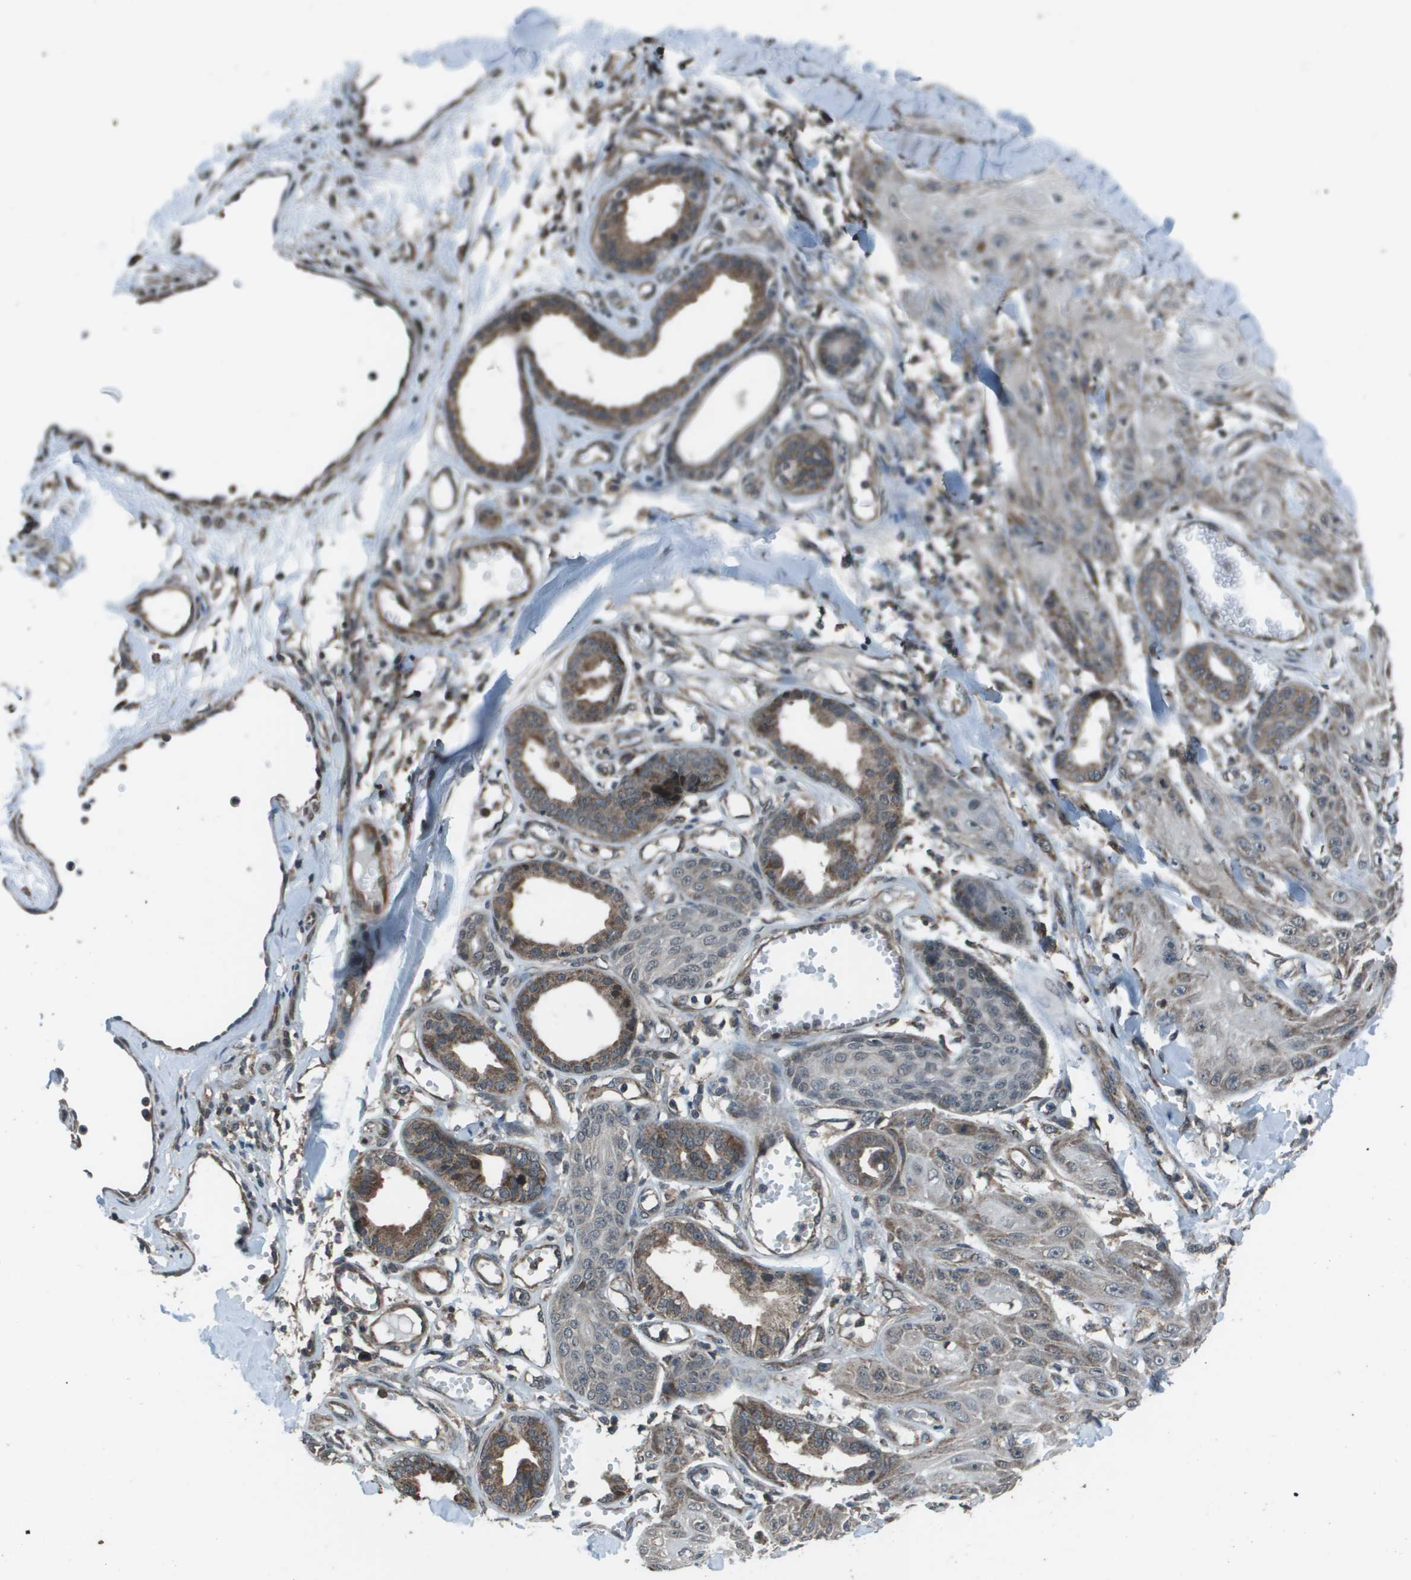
{"staining": {"intensity": "moderate", "quantity": "<25%", "location": "cytoplasmic/membranous"}, "tissue": "skin cancer", "cell_type": "Tumor cells", "image_type": "cancer", "snomed": [{"axis": "morphology", "description": "Squamous cell carcinoma, NOS"}, {"axis": "topography", "description": "Skin"}], "caption": "IHC of human skin squamous cell carcinoma demonstrates low levels of moderate cytoplasmic/membranous positivity in about <25% of tumor cells.", "gene": "PPFIA1", "patient": {"sex": "male", "age": 74}}